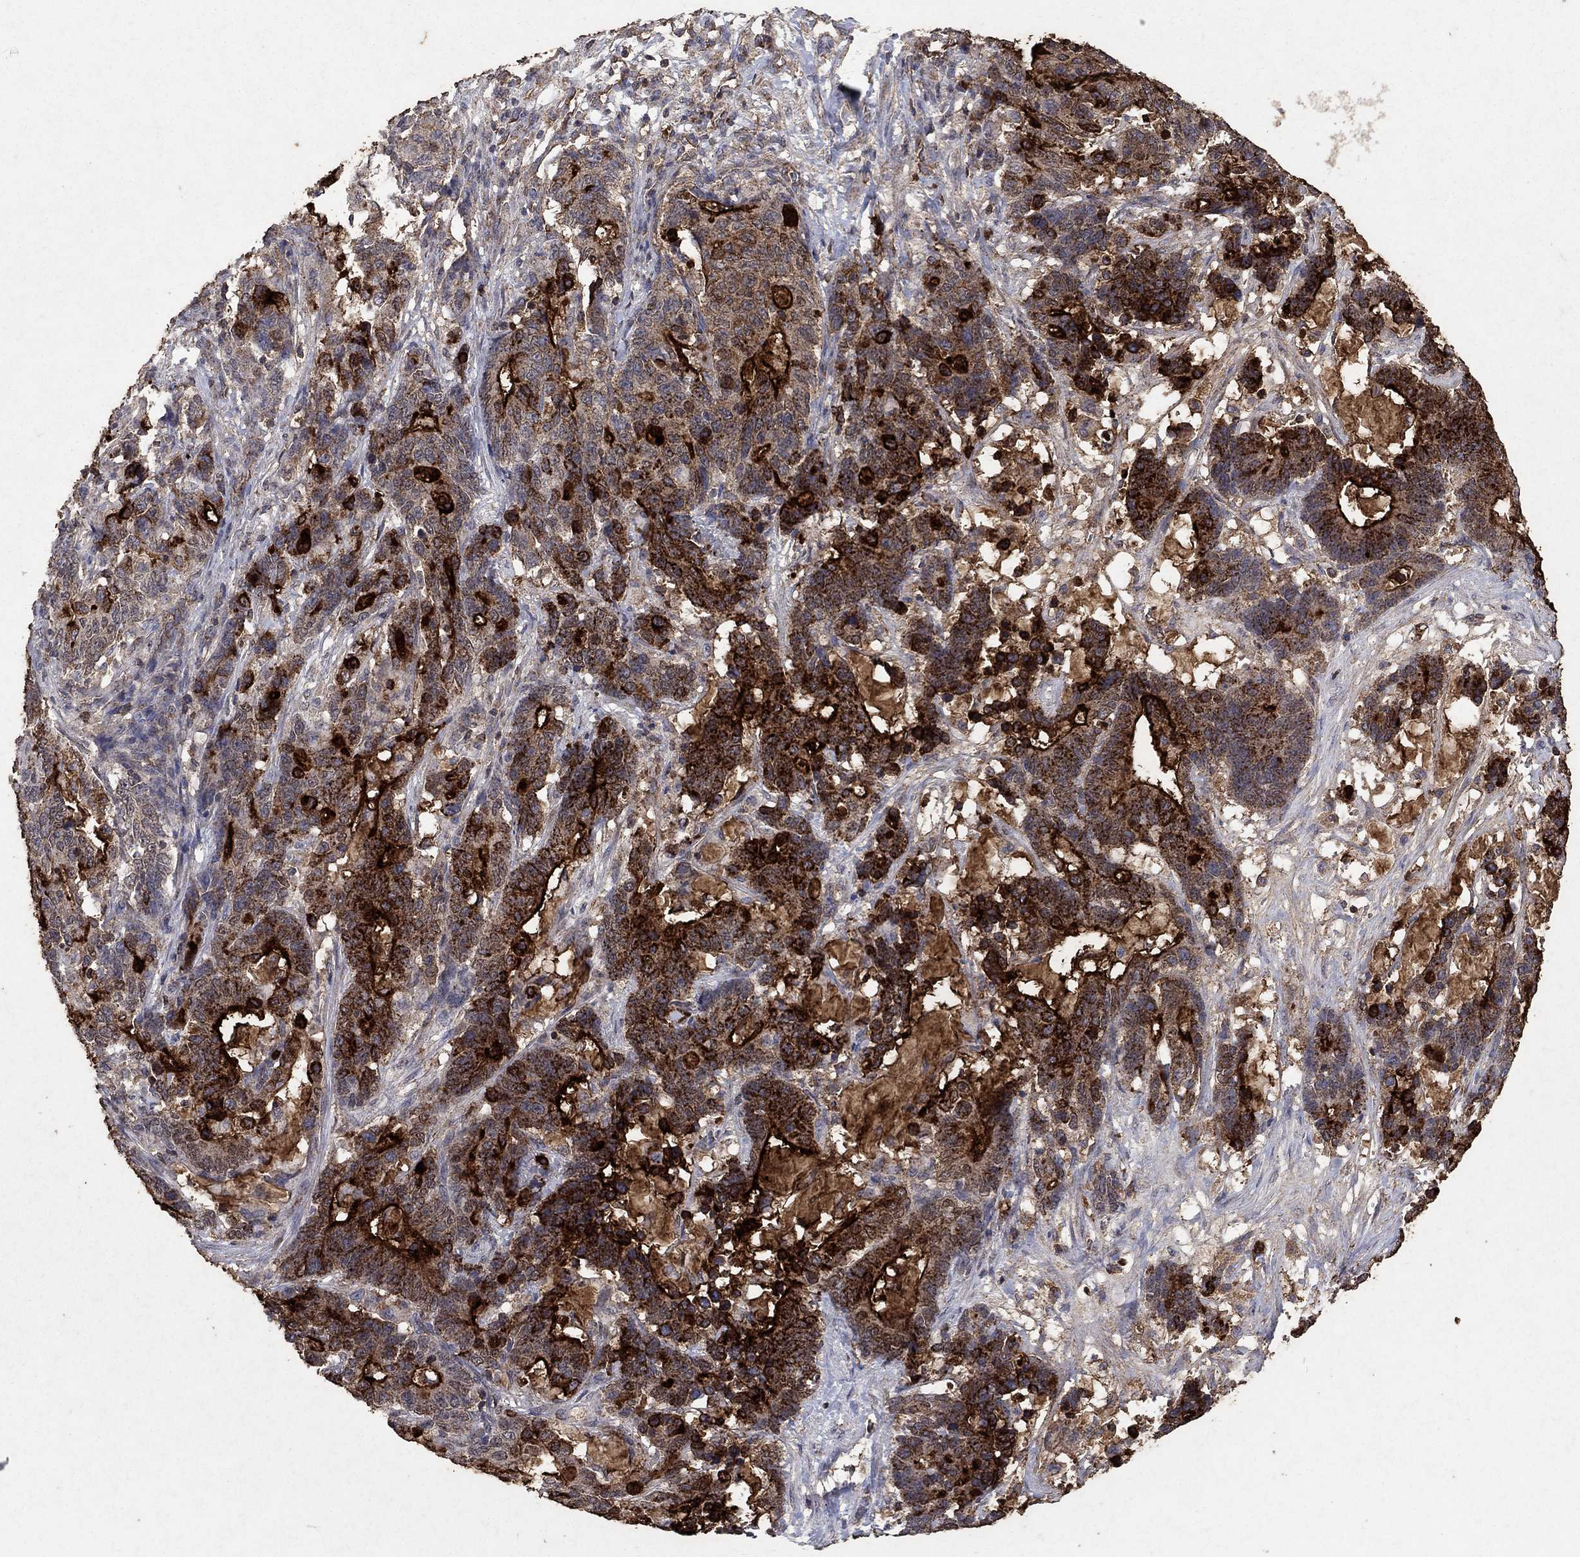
{"staining": {"intensity": "strong", "quantity": "25%-75%", "location": "cytoplasmic/membranous"}, "tissue": "stomach cancer", "cell_type": "Tumor cells", "image_type": "cancer", "snomed": [{"axis": "morphology", "description": "Normal tissue, NOS"}, {"axis": "morphology", "description": "Adenocarcinoma, NOS"}, {"axis": "topography", "description": "Stomach"}], "caption": "Tumor cells display high levels of strong cytoplasmic/membranous positivity in approximately 25%-75% of cells in human stomach cancer (adenocarcinoma).", "gene": "CD24", "patient": {"sex": "female", "age": 64}}